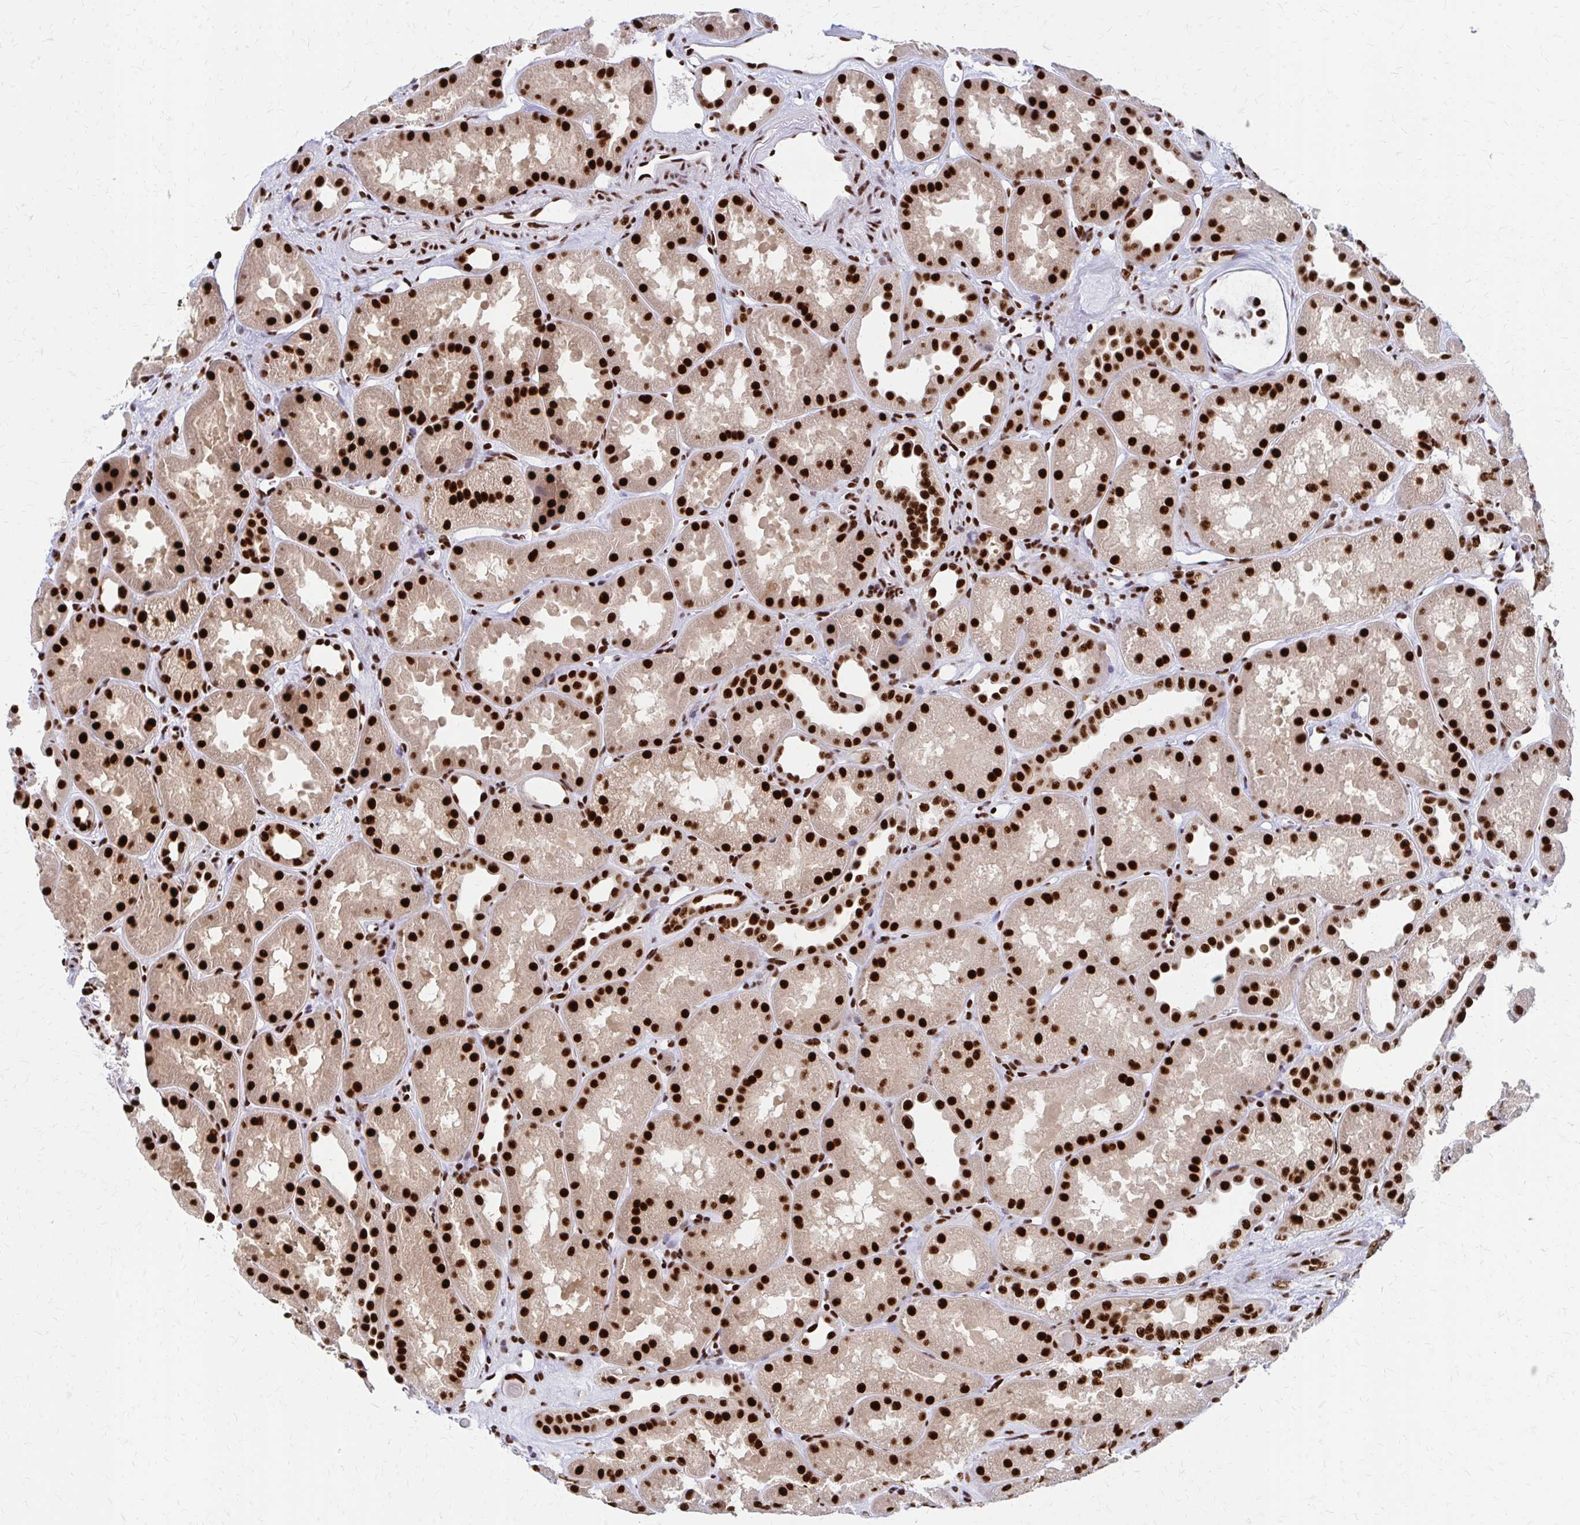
{"staining": {"intensity": "strong", "quantity": ">75%", "location": "nuclear"}, "tissue": "kidney", "cell_type": "Cells in glomeruli", "image_type": "normal", "snomed": [{"axis": "morphology", "description": "Normal tissue, NOS"}, {"axis": "topography", "description": "Kidney"}], "caption": "Kidney stained with DAB (3,3'-diaminobenzidine) immunohistochemistry (IHC) reveals high levels of strong nuclear expression in about >75% of cells in glomeruli. Using DAB (brown) and hematoxylin (blue) stains, captured at high magnification using brightfield microscopy.", "gene": "CNKSR3", "patient": {"sex": "male", "age": 61}}